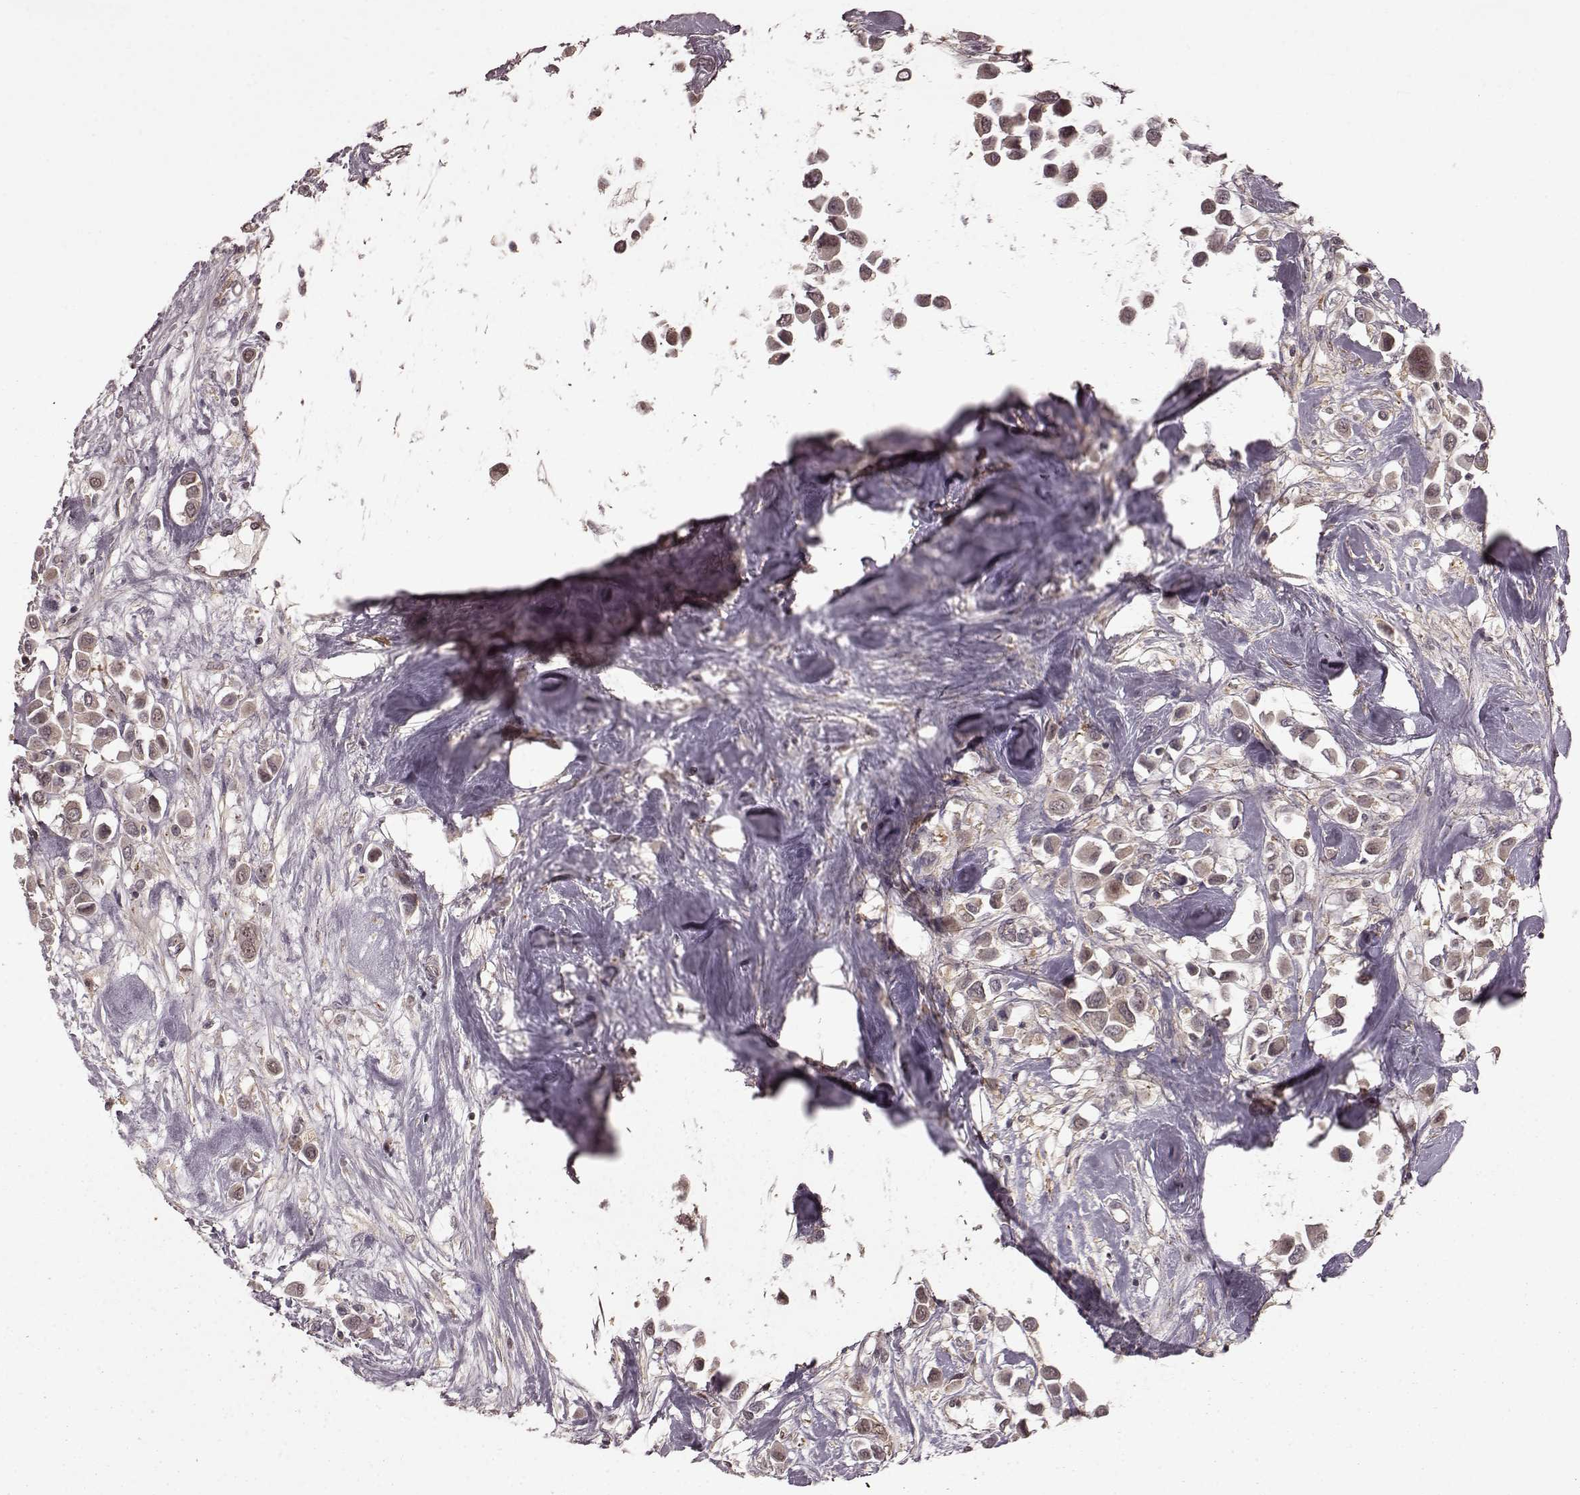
{"staining": {"intensity": "weak", "quantity": "<25%", "location": "cytoplasmic/membranous"}, "tissue": "breast cancer", "cell_type": "Tumor cells", "image_type": "cancer", "snomed": [{"axis": "morphology", "description": "Duct carcinoma"}, {"axis": "topography", "description": "Breast"}], "caption": "Immunohistochemistry micrograph of neoplastic tissue: breast cancer (infiltrating ductal carcinoma) stained with DAB demonstrates no significant protein positivity in tumor cells.", "gene": "GSS", "patient": {"sex": "female", "age": 61}}